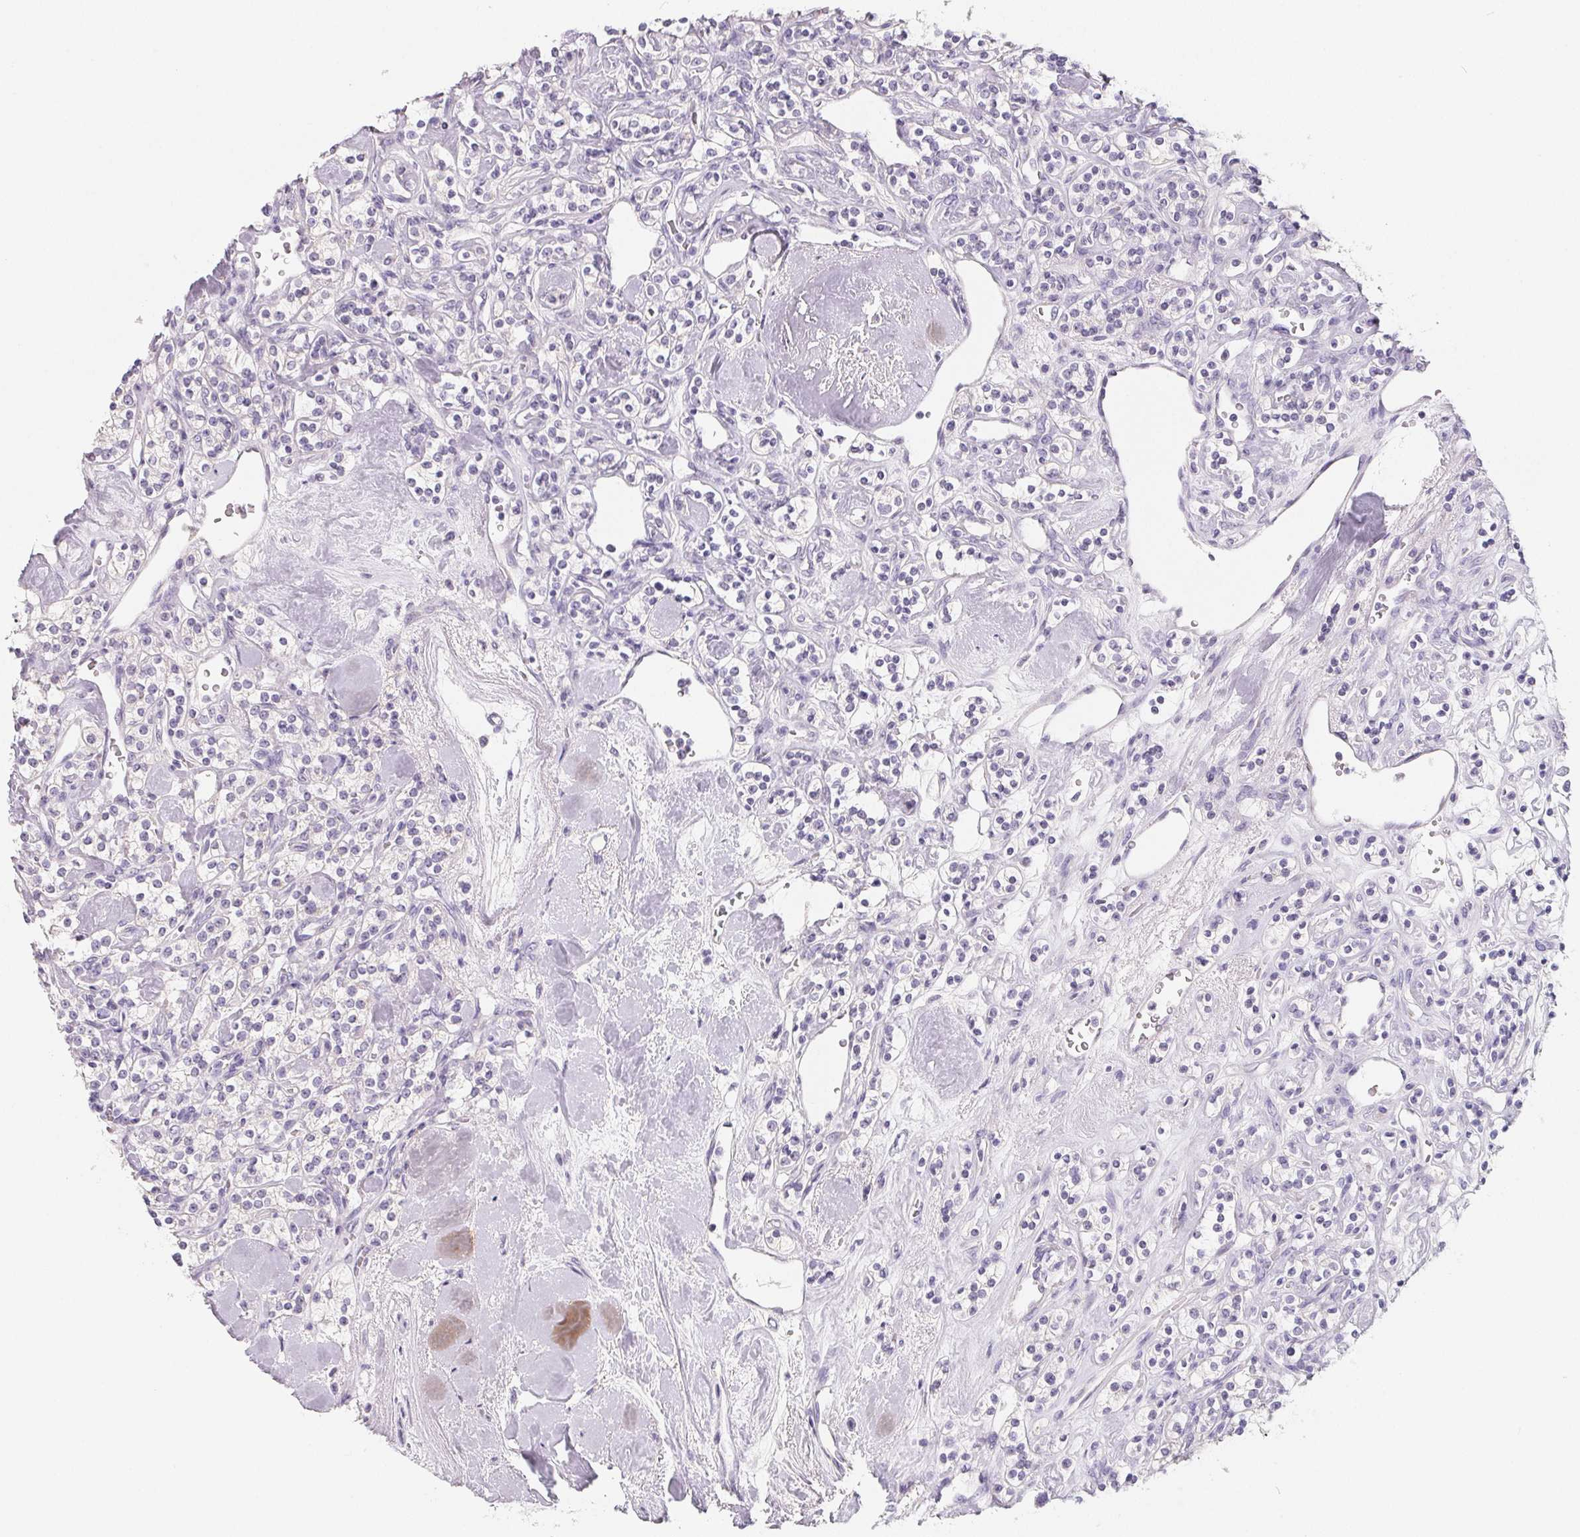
{"staining": {"intensity": "negative", "quantity": "none", "location": "none"}, "tissue": "renal cancer", "cell_type": "Tumor cells", "image_type": "cancer", "snomed": [{"axis": "morphology", "description": "Adenocarcinoma, NOS"}, {"axis": "topography", "description": "Kidney"}], "caption": "DAB (3,3'-diaminobenzidine) immunohistochemical staining of human renal cancer (adenocarcinoma) reveals no significant staining in tumor cells. The staining was performed using DAB (3,3'-diaminobenzidine) to visualize the protein expression in brown, while the nuclei were stained in blue with hematoxylin (Magnification: 20x).", "gene": "FDX1", "patient": {"sex": "male", "age": 77}}